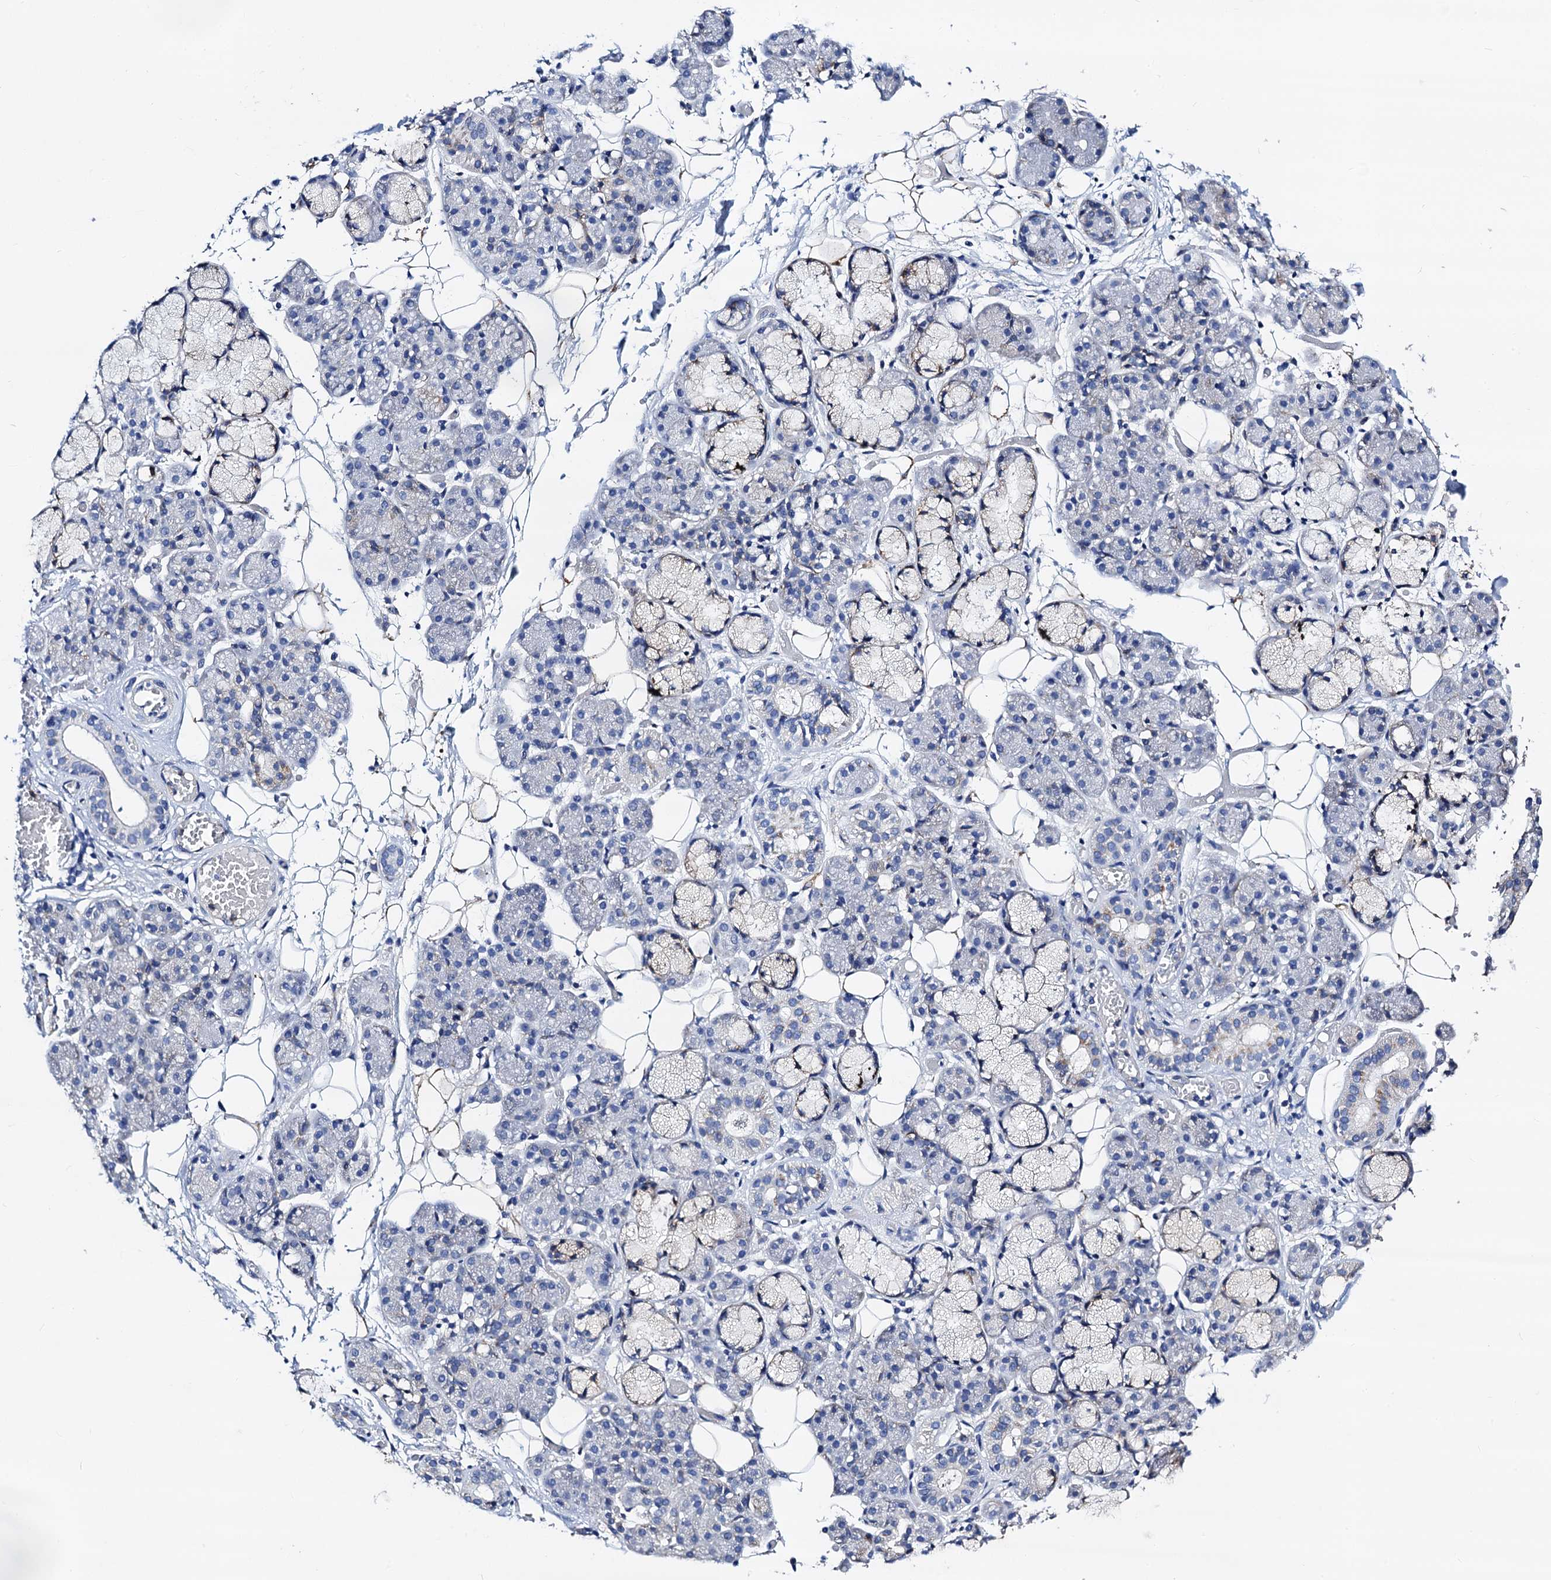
{"staining": {"intensity": "negative", "quantity": "none", "location": "none"}, "tissue": "salivary gland", "cell_type": "Glandular cells", "image_type": "normal", "snomed": [{"axis": "morphology", "description": "Normal tissue, NOS"}, {"axis": "topography", "description": "Salivary gland"}], "caption": "IHC image of benign human salivary gland stained for a protein (brown), which shows no staining in glandular cells.", "gene": "FREM3", "patient": {"sex": "male", "age": 63}}